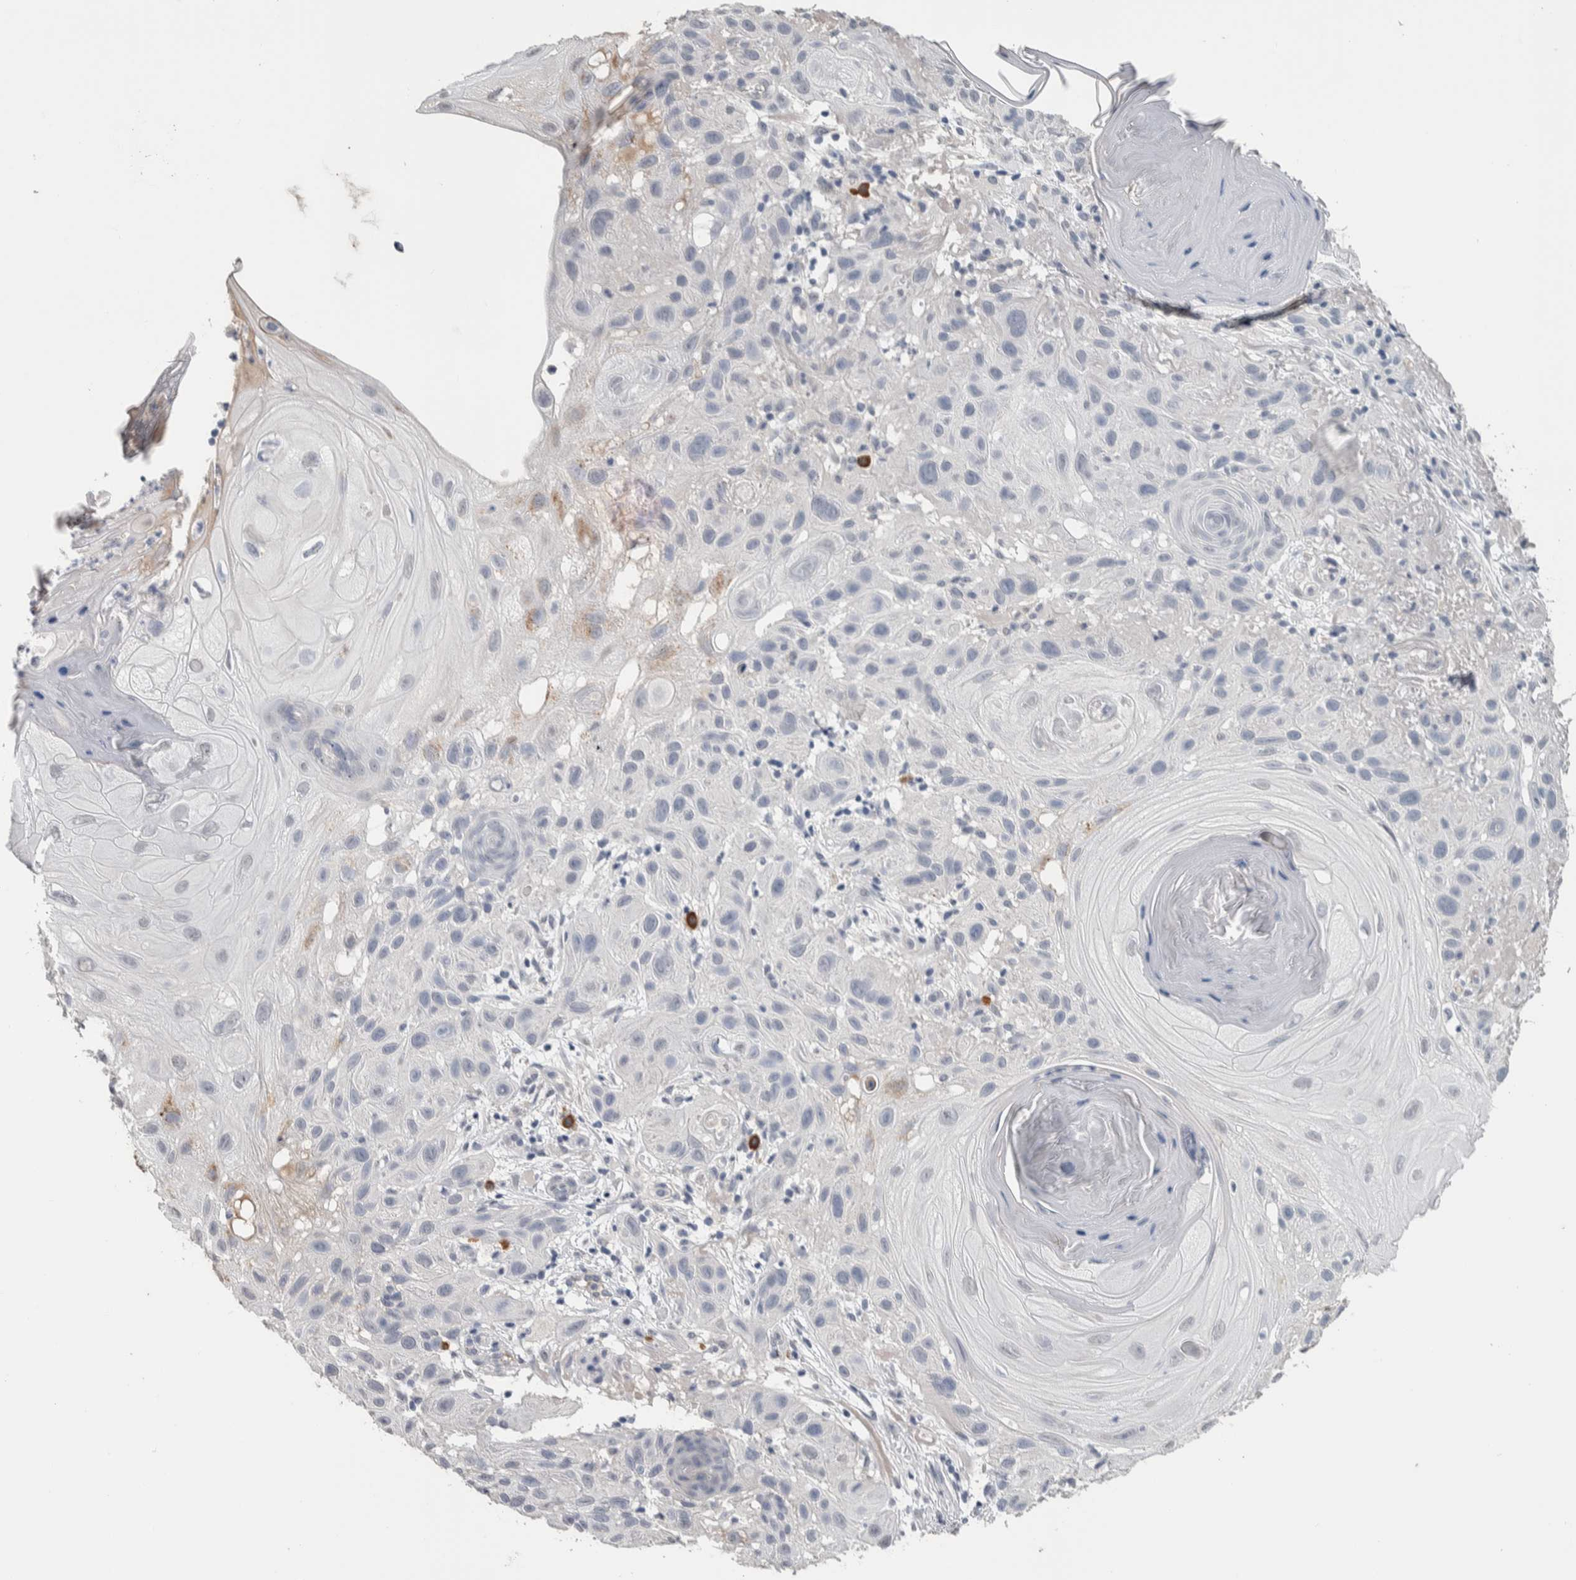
{"staining": {"intensity": "negative", "quantity": "none", "location": "none"}, "tissue": "skin cancer", "cell_type": "Tumor cells", "image_type": "cancer", "snomed": [{"axis": "morphology", "description": "Squamous cell carcinoma, NOS"}, {"axis": "topography", "description": "Skin"}], "caption": "Histopathology image shows no protein positivity in tumor cells of skin cancer tissue.", "gene": "TMEM102", "patient": {"sex": "female", "age": 96}}